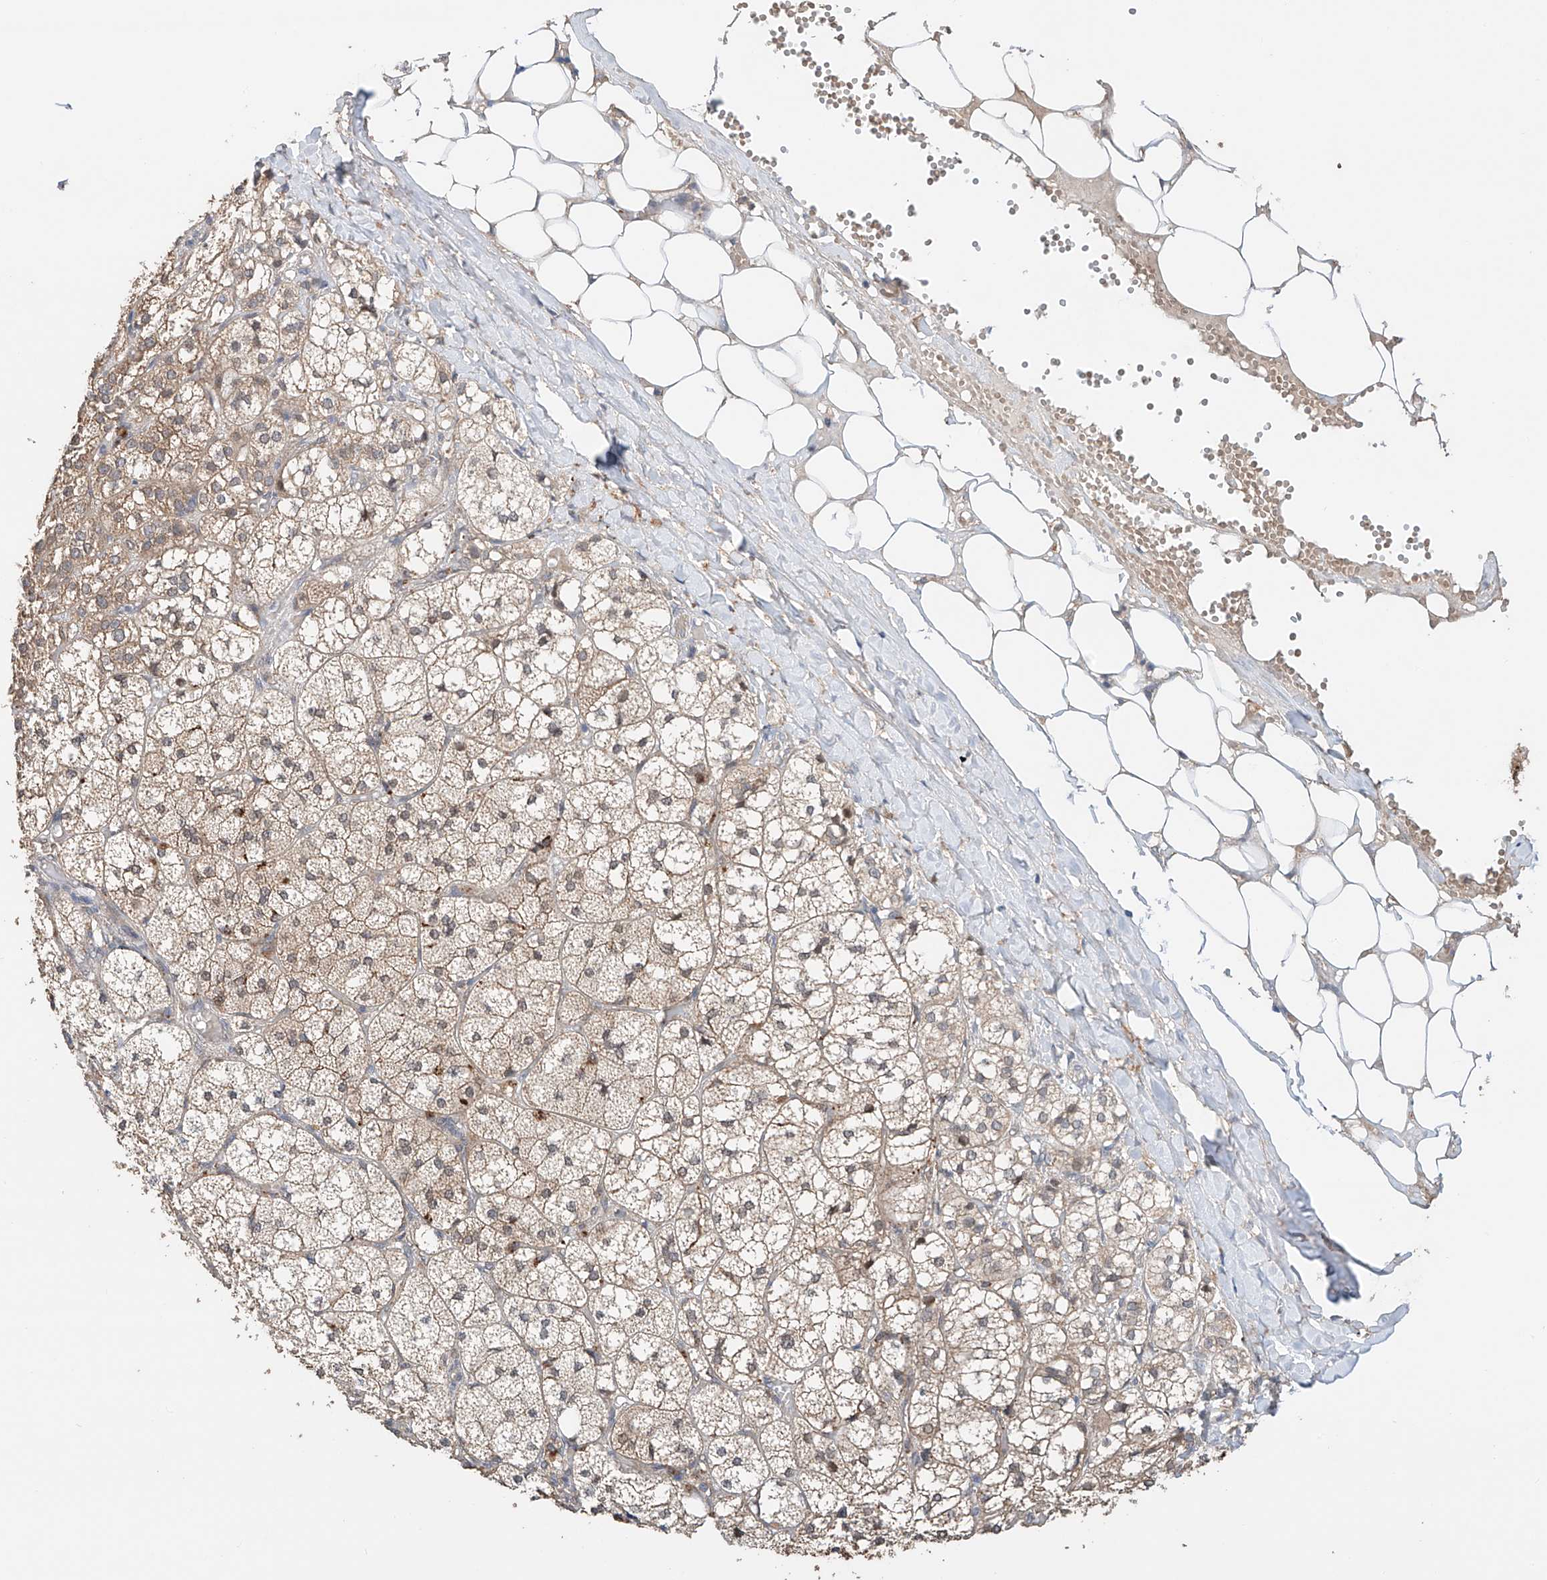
{"staining": {"intensity": "moderate", "quantity": "25%-75%", "location": "cytoplasmic/membranous,nuclear"}, "tissue": "adrenal gland", "cell_type": "Glandular cells", "image_type": "normal", "snomed": [{"axis": "morphology", "description": "Normal tissue, NOS"}, {"axis": "topography", "description": "Adrenal gland"}], "caption": "Protein analysis of unremarkable adrenal gland reveals moderate cytoplasmic/membranous,nuclear staining in approximately 25%-75% of glandular cells. Ihc stains the protein of interest in brown and the nuclei are stained blue.", "gene": "ZFHX2", "patient": {"sex": "female", "age": 61}}